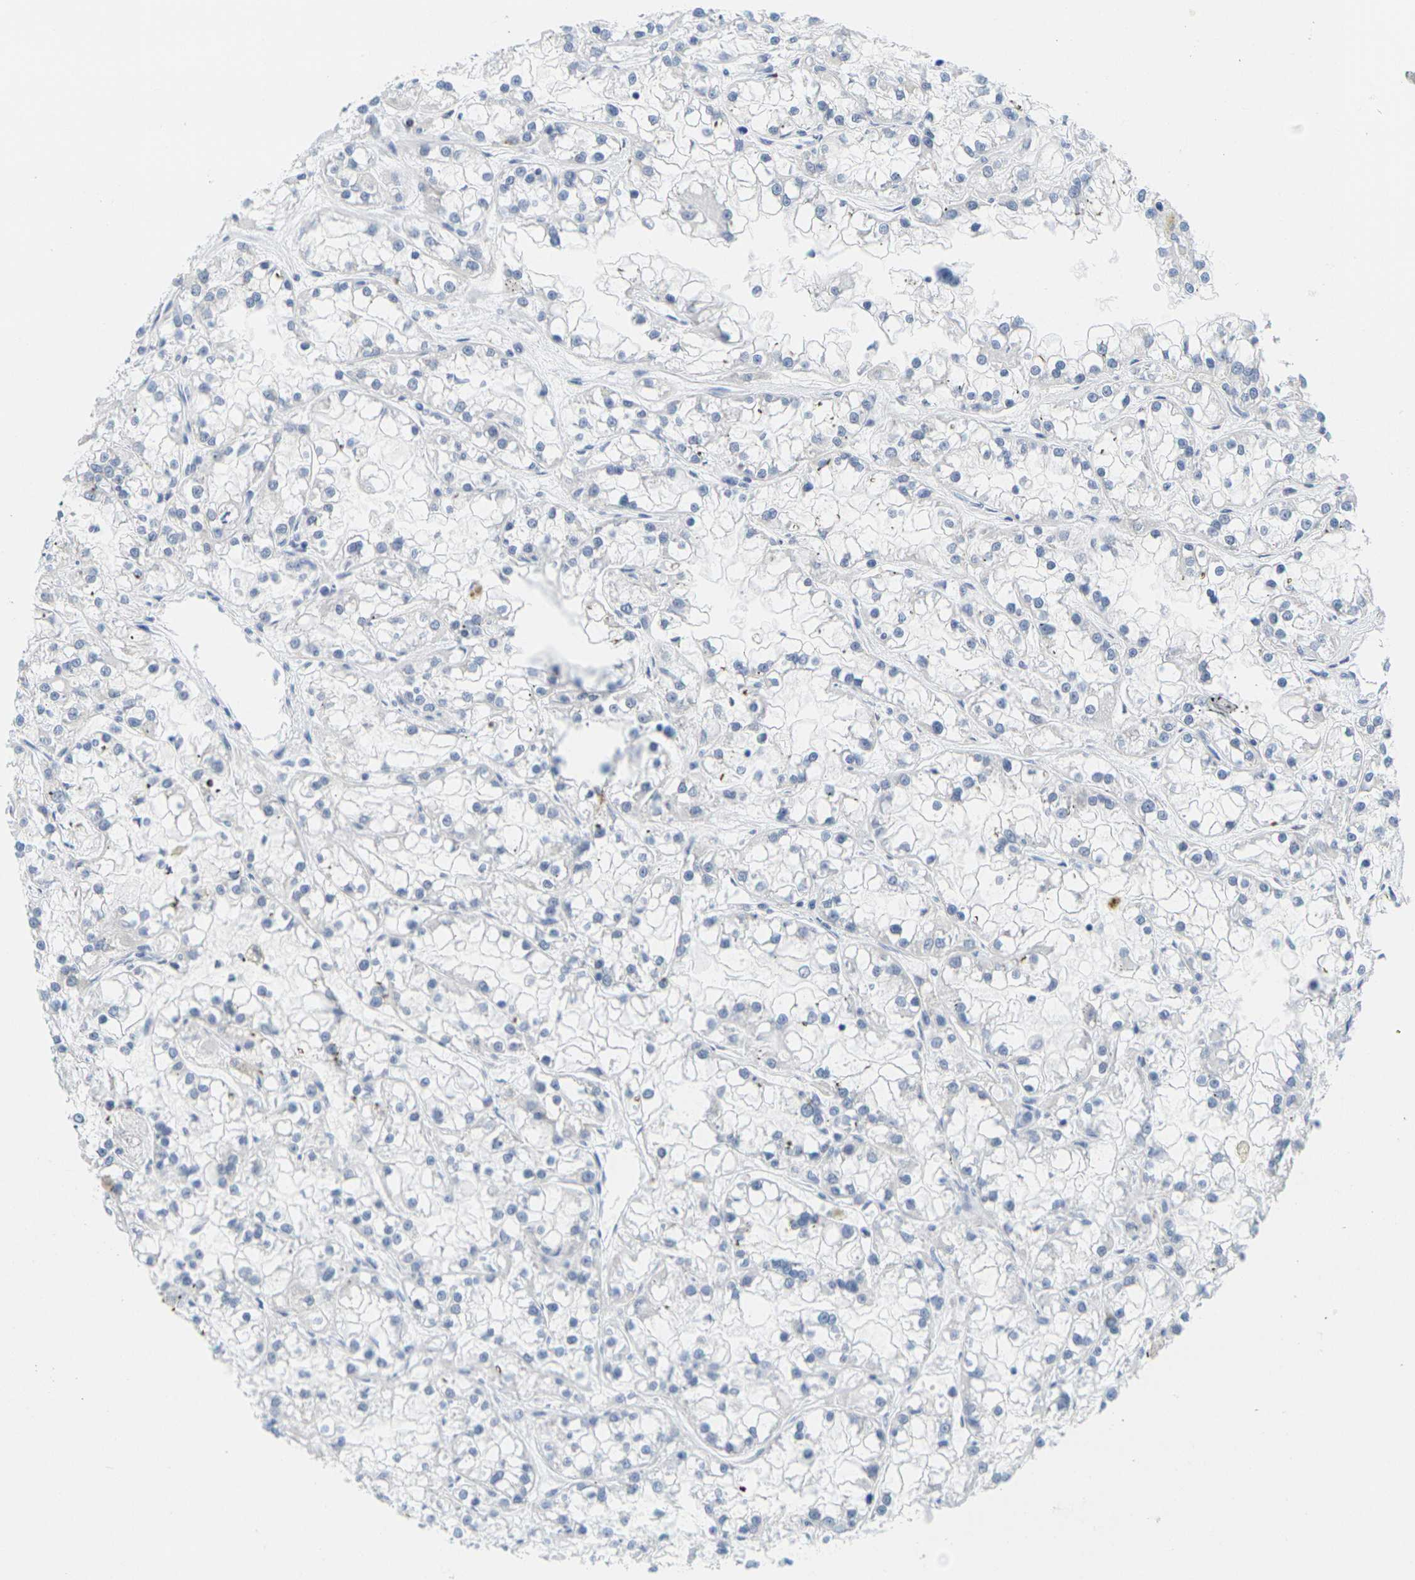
{"staining": {"intensity": "negative", "quantity": "none", "location": "none"}, "tissue": "renal cancer", "cell_type": "Tumor cells", "image_type": "cancer", "snomed": [{"axis": "morphology", "description": "Adenocarcinoma, NOS"}, {"axis": "topography", "description": "Kidney"}], "caption": "Renal cancer was stained to show a protein in brown. There is no significant positivity in tumor cells.", "gene": "HLA-DOB", "patient": {"sex": "female", "age": 52}}